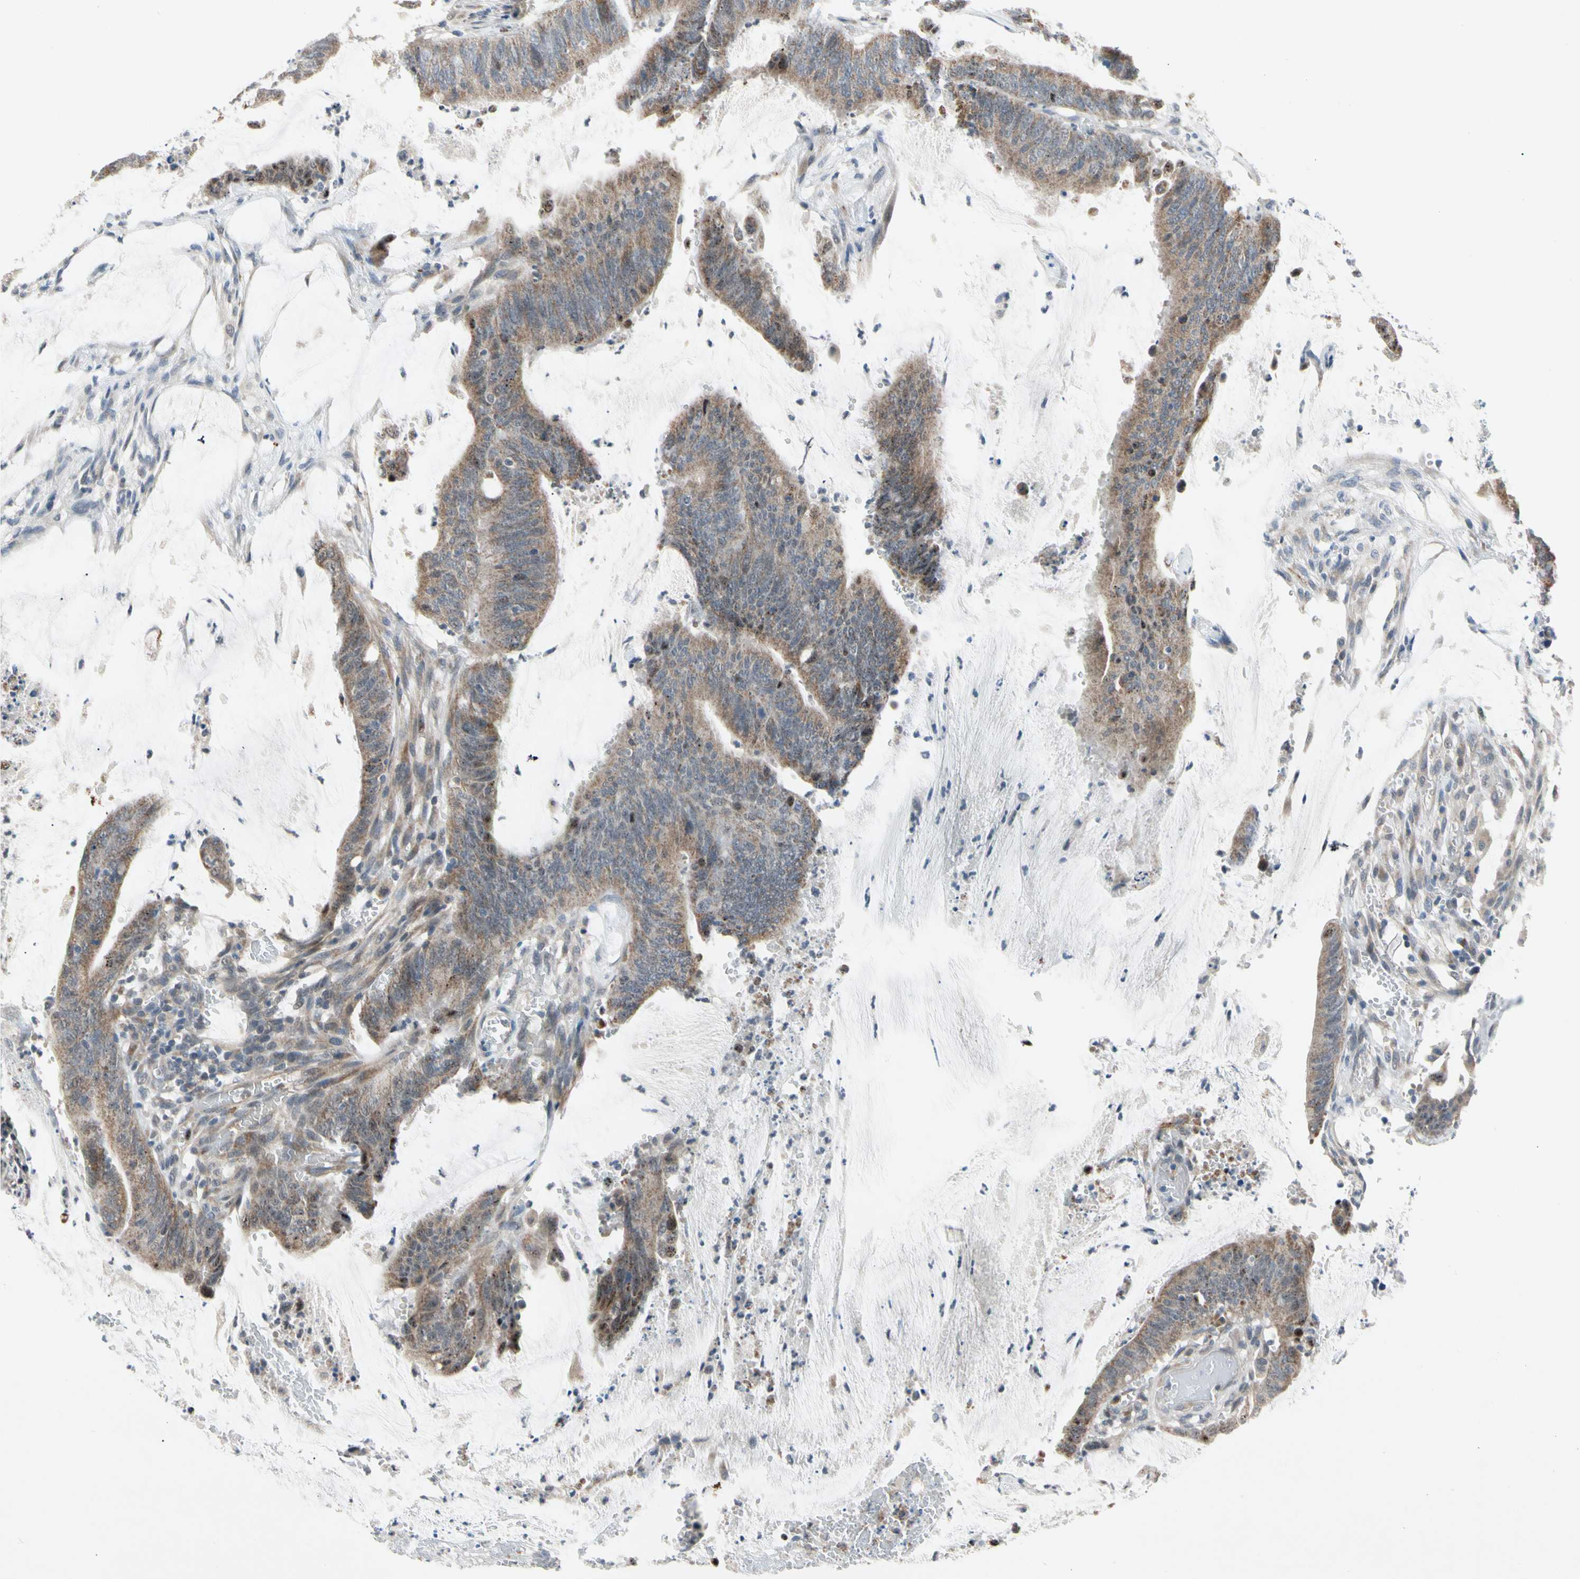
{"staining": {"intensity": "moderate", "quantity": ">75%", "location": "cytoplasmic/membranous"}, "tissue": "colorectal cancer", "cell_type": "Tumor cells", "image_type": "cancer", "snomed": [{"axis": "morphology", "description": "Adenocarcinoma, NOS"}, {"axis": "topography", "description": "Rectum"}], "caption": "Protein expression analysis of adenocarcinoma (colorectal) demonstrates moderate cytoplasmic/membranous expression in approximately >75% of tumor cells. The protein is shown in brown color, while the nuclei are stained blue.", "gene": "MARK1", "patient": {"sex": "female", "age": 66}}